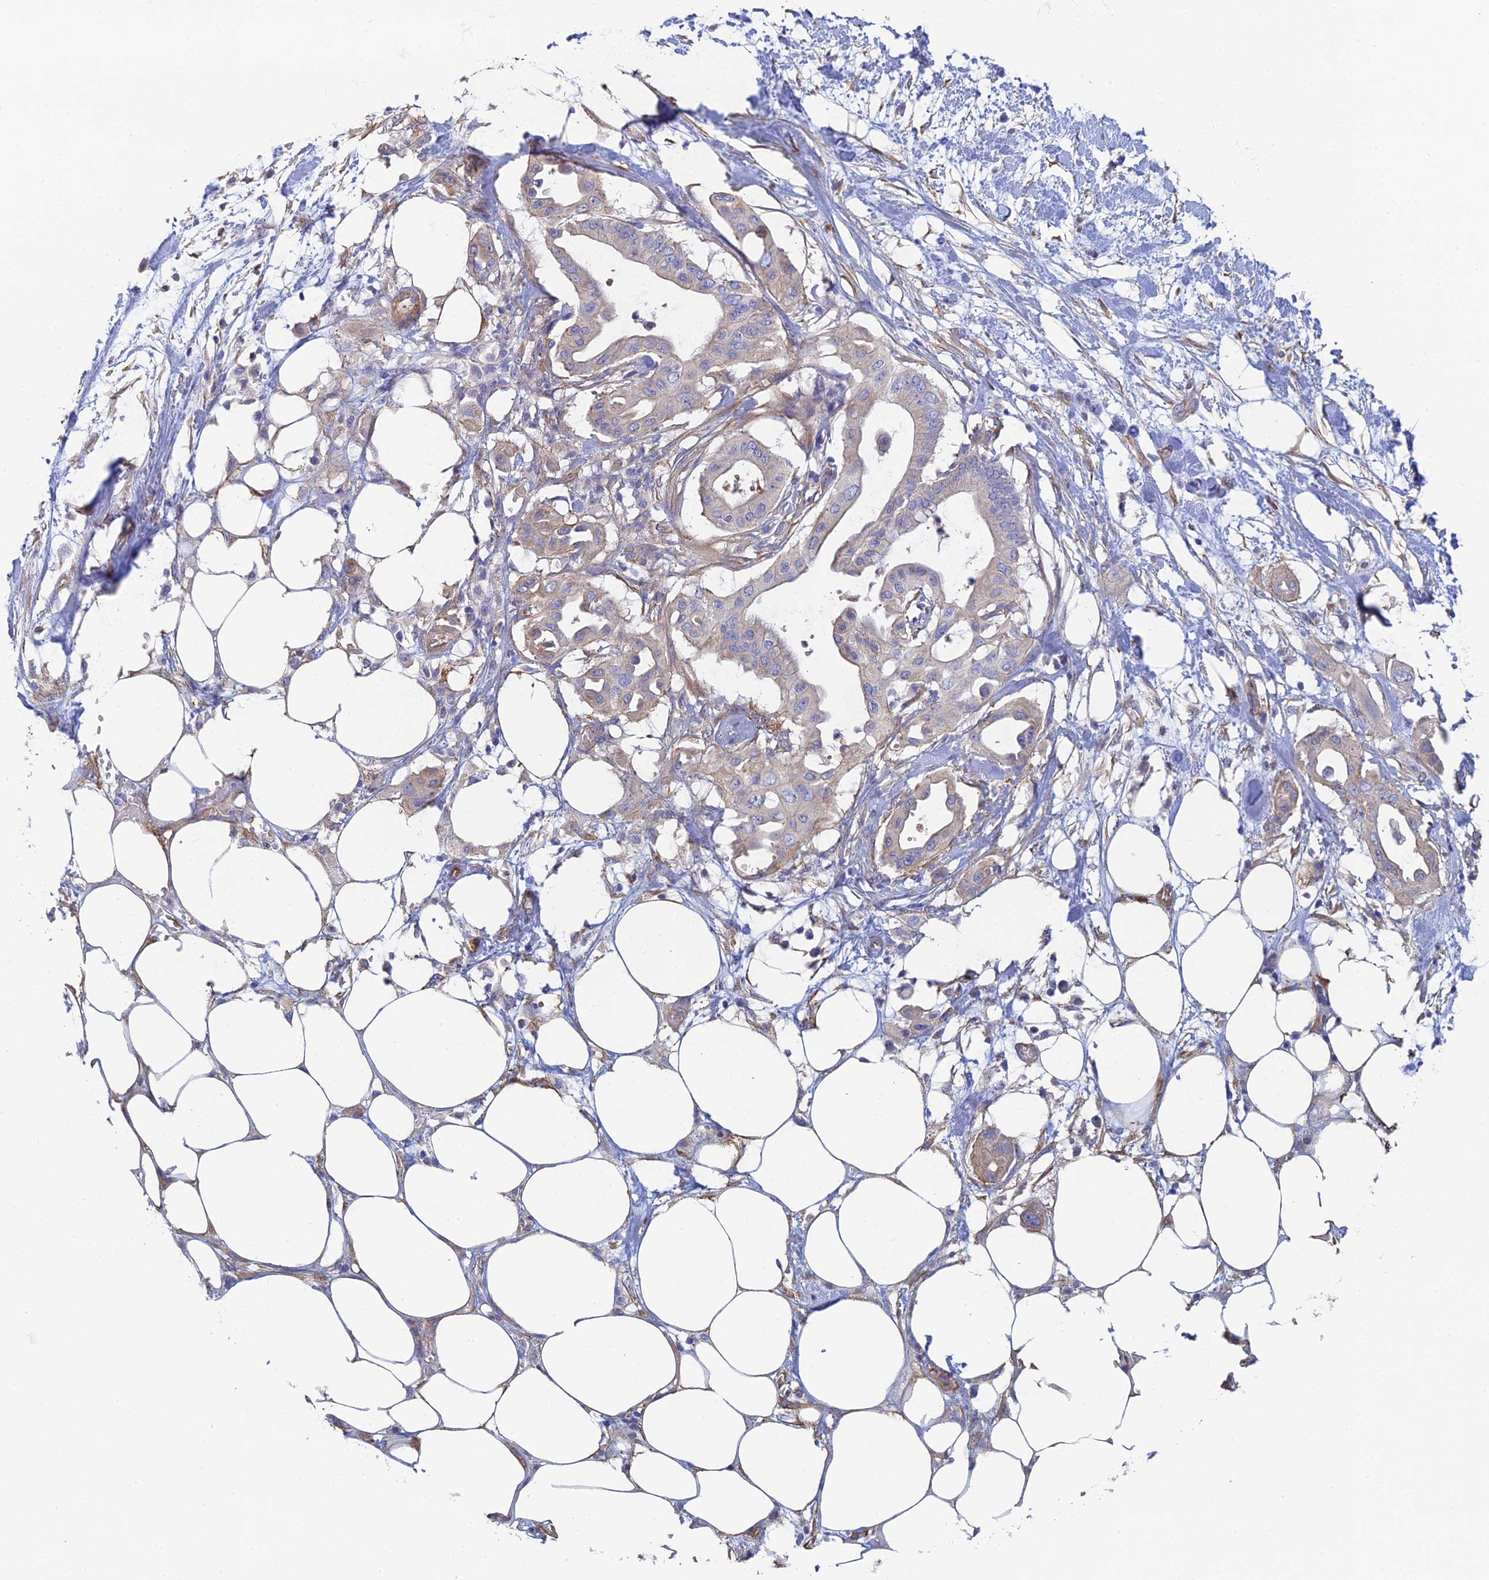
{"staining": {"intensity": "weak", "quantity": "<25%", "location": "cytoplasmic/membranous"}, "tissue": "pancreatic cancer", "cell_type": "Tumor cells", "image_type": "cancer", "snomed": [{"axis": "morphology", "description": "Adenocarcinoma, NOS"}, {"axis": "topography", "description": "Pancreas"}], "caption": "This is a micrograph of IHC staining of pancreatic cancer (adenocarcinoma), which shows no expression in tumor cells.", "gene": "PCDHA5", "patient": {"sex": "male", "age": 68}}